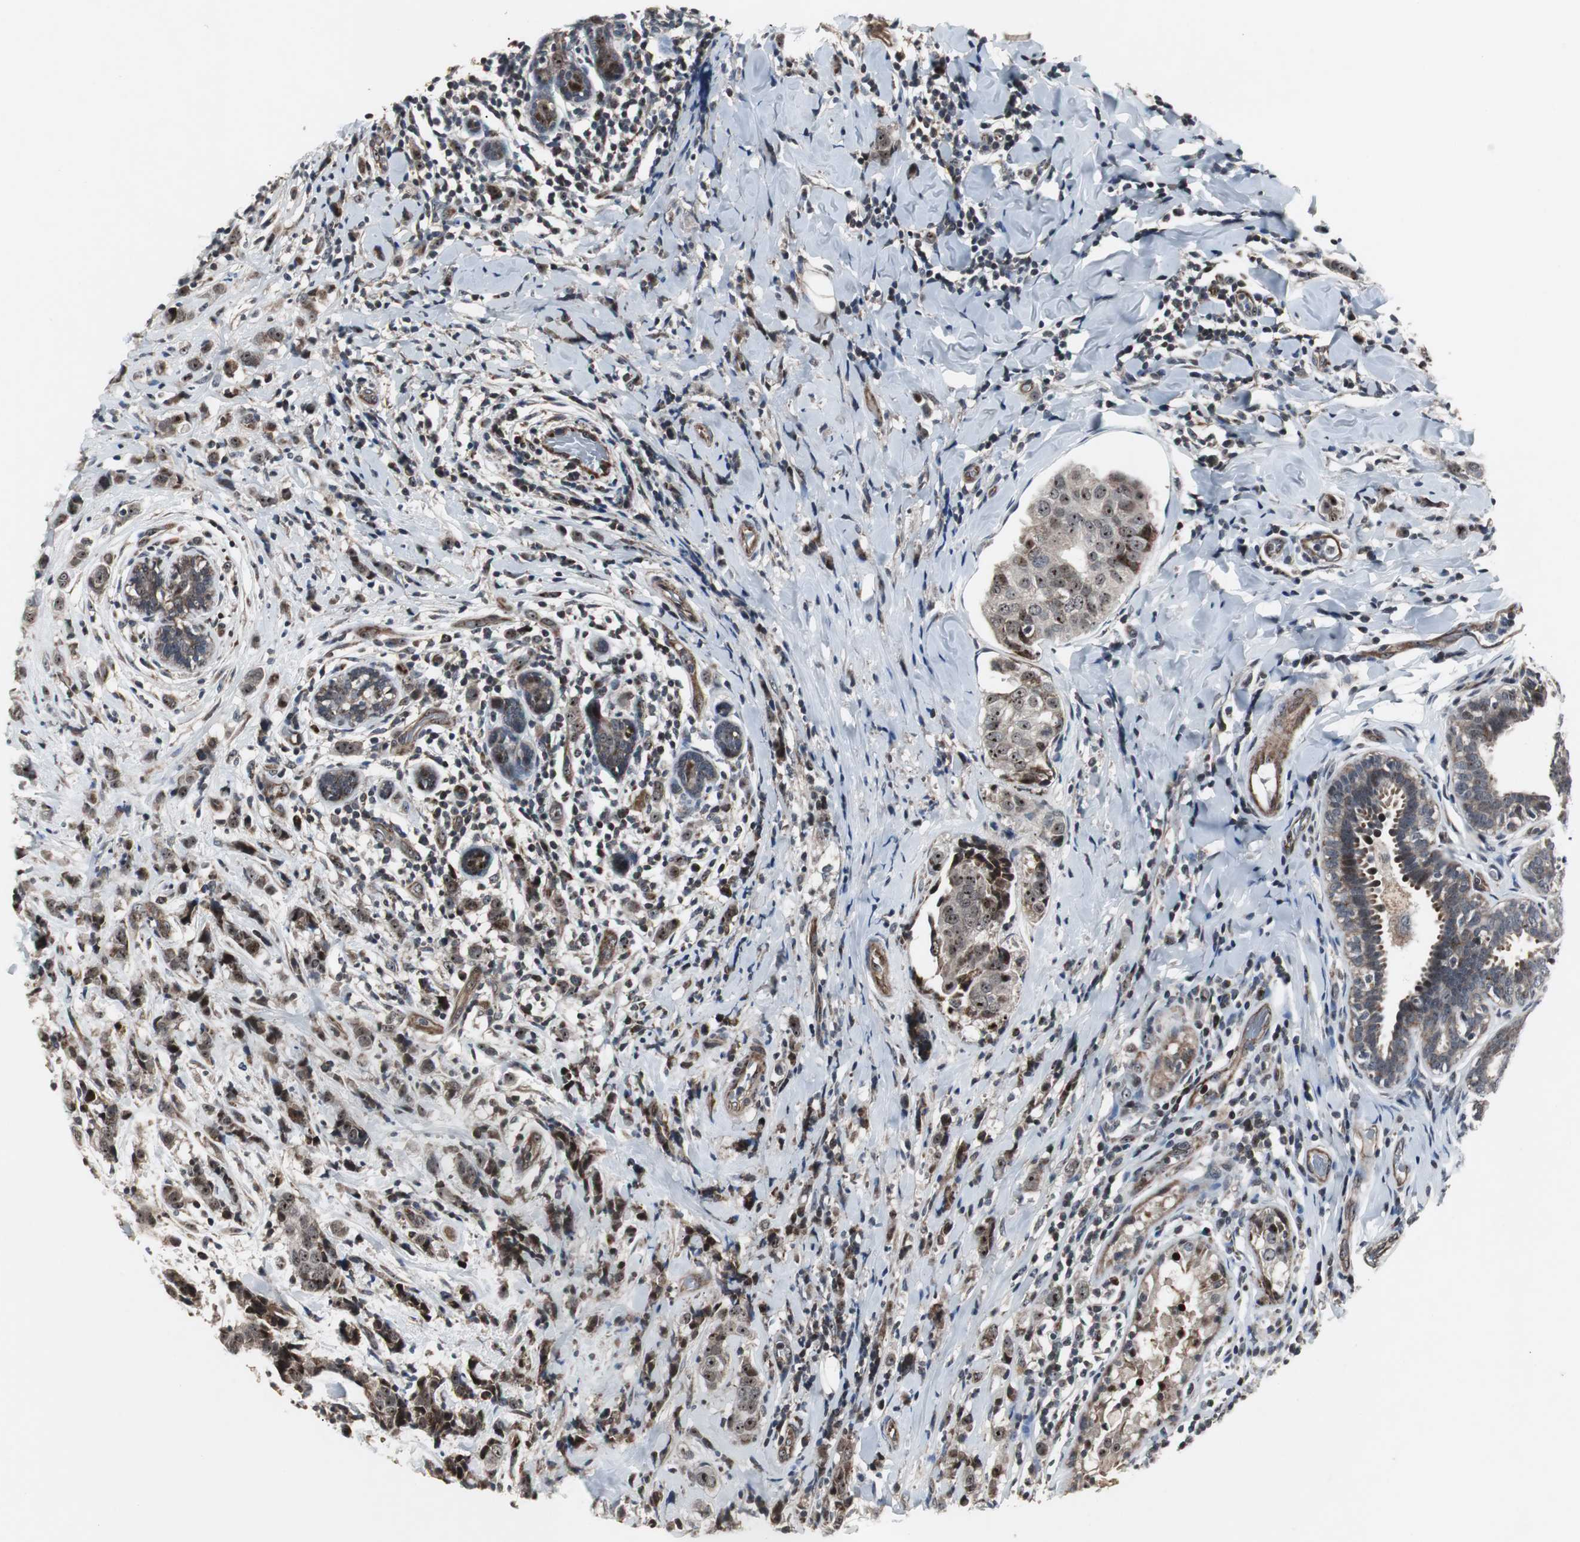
{"staining": {"intensity": "strong", "quantity": "<25%", "location": "cytoplasmic/membranous"}, "tissue": "breast cancer", "cell_type": "Tumor cells", "image_type": "cancer", "snomed": [{"axis": "morphology", "description": "Duct carcinoma"}, {"axis": "topography", "description": "Breast"}], "caption": "Immunohistochemistry (IHC) staining of breast cancer, which exhibits medium levels of strong cytoplasmic/membranous expression in approximately <25% of tumor cells indicating strong cytoplasmic/membranous protein staining. The staining was performed using DAB (brown) for protein detection and nuclei were counterstained in hematoxylin (blue).", "gene": "MRPL40", "patient": {"sex": "female", "age": 58}}